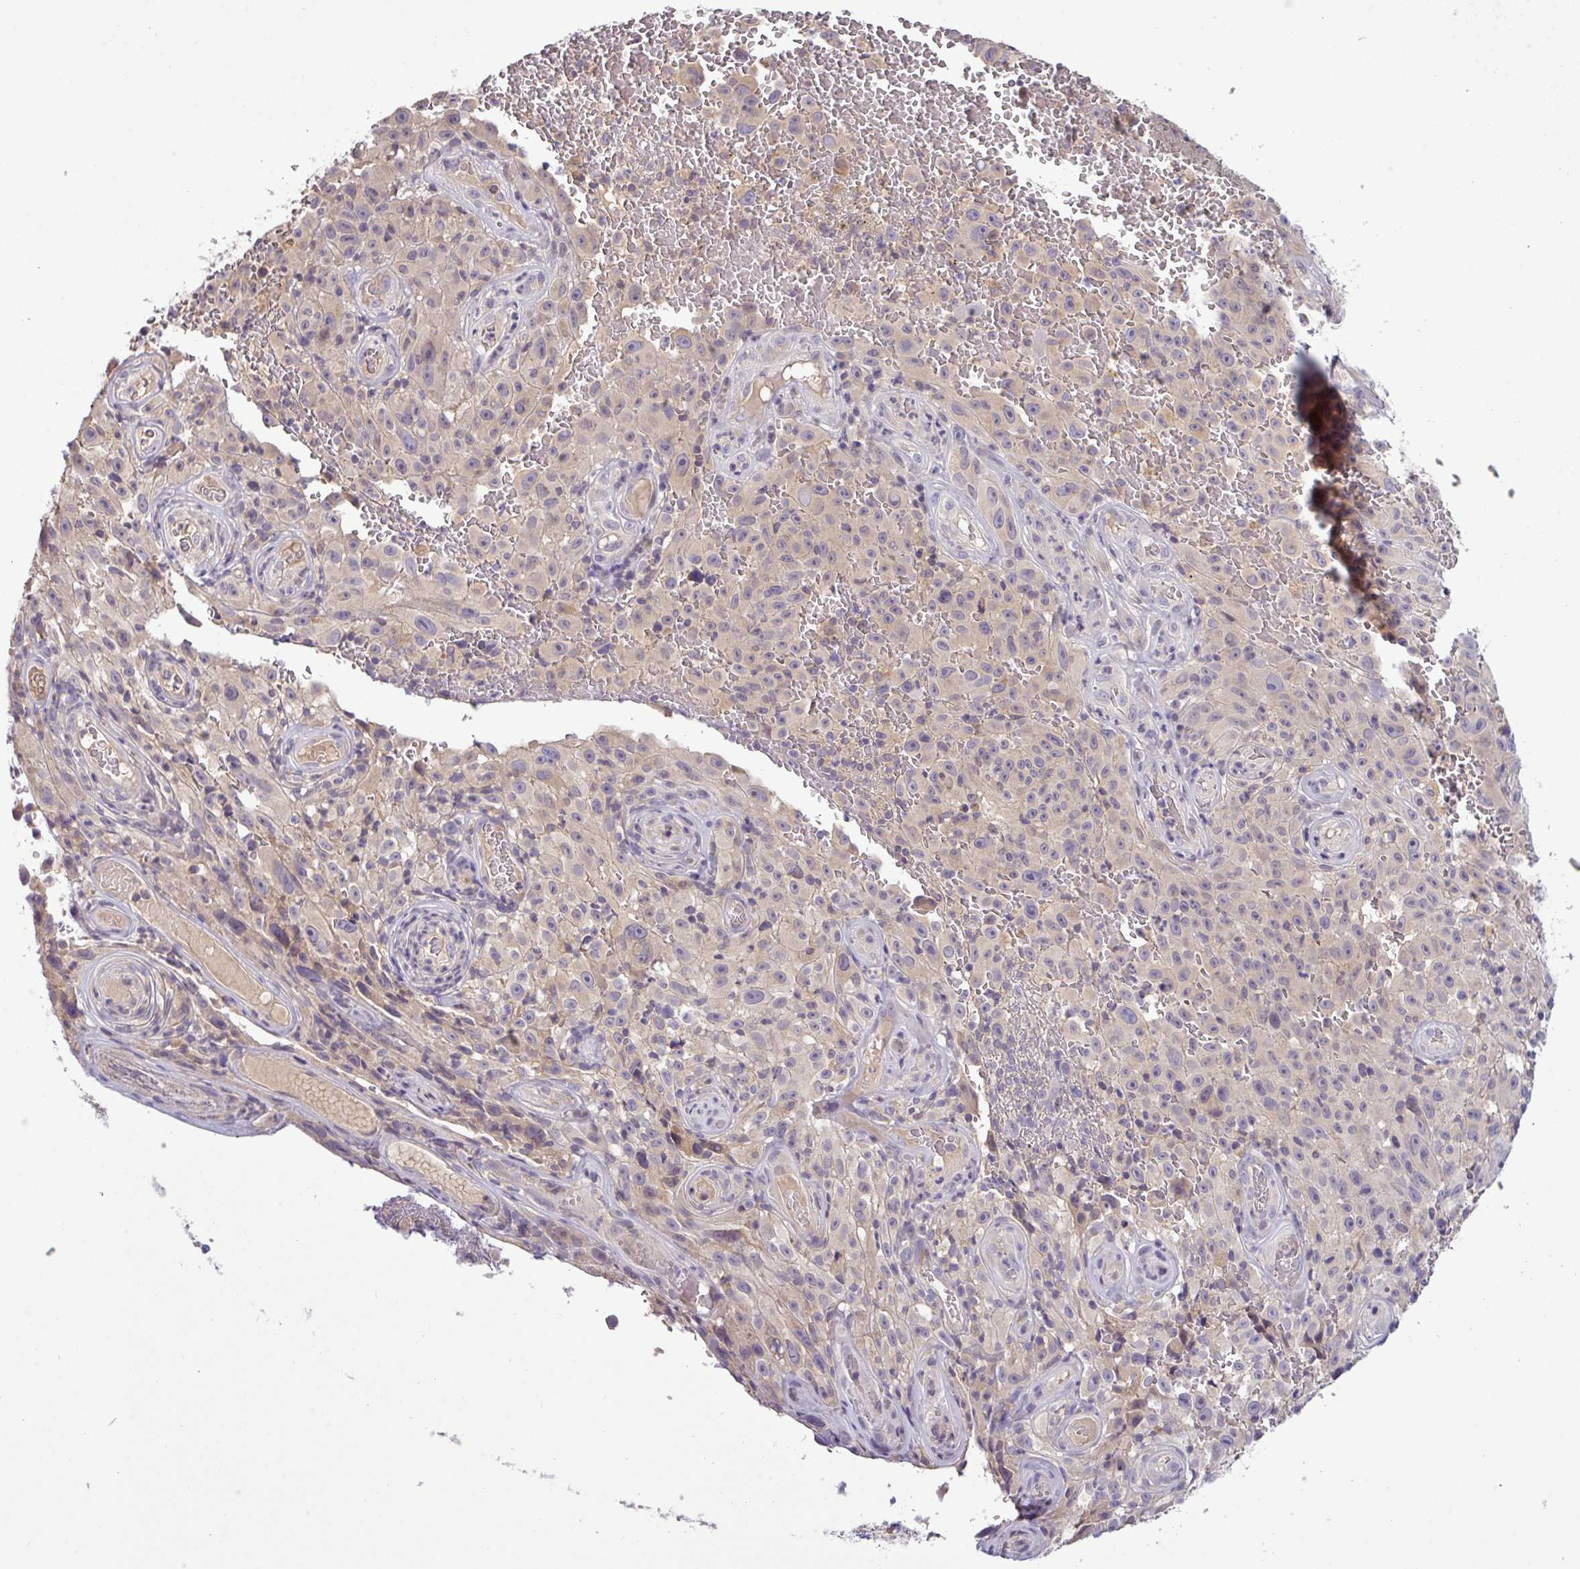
{"staining": {"intensity": "weak", "quantity": "25%-75%", "location": "cytoplasmic/membranous"}, "tissue": "melanoma", "cell_type": "Tumor cells", "image_type": "cancer", "snomed": [{"axis": "morphology", "description": "Malignant melanoma, NOS"}, {"axis": "topography", "description": "Skin"}], "caption": "A brown stain highlights weak cytoplasmic/membranous staining of a protein in human melanoma tumor cells.", "gene": "TMEM62", "patient": {"sex": "female", "age": 82}}